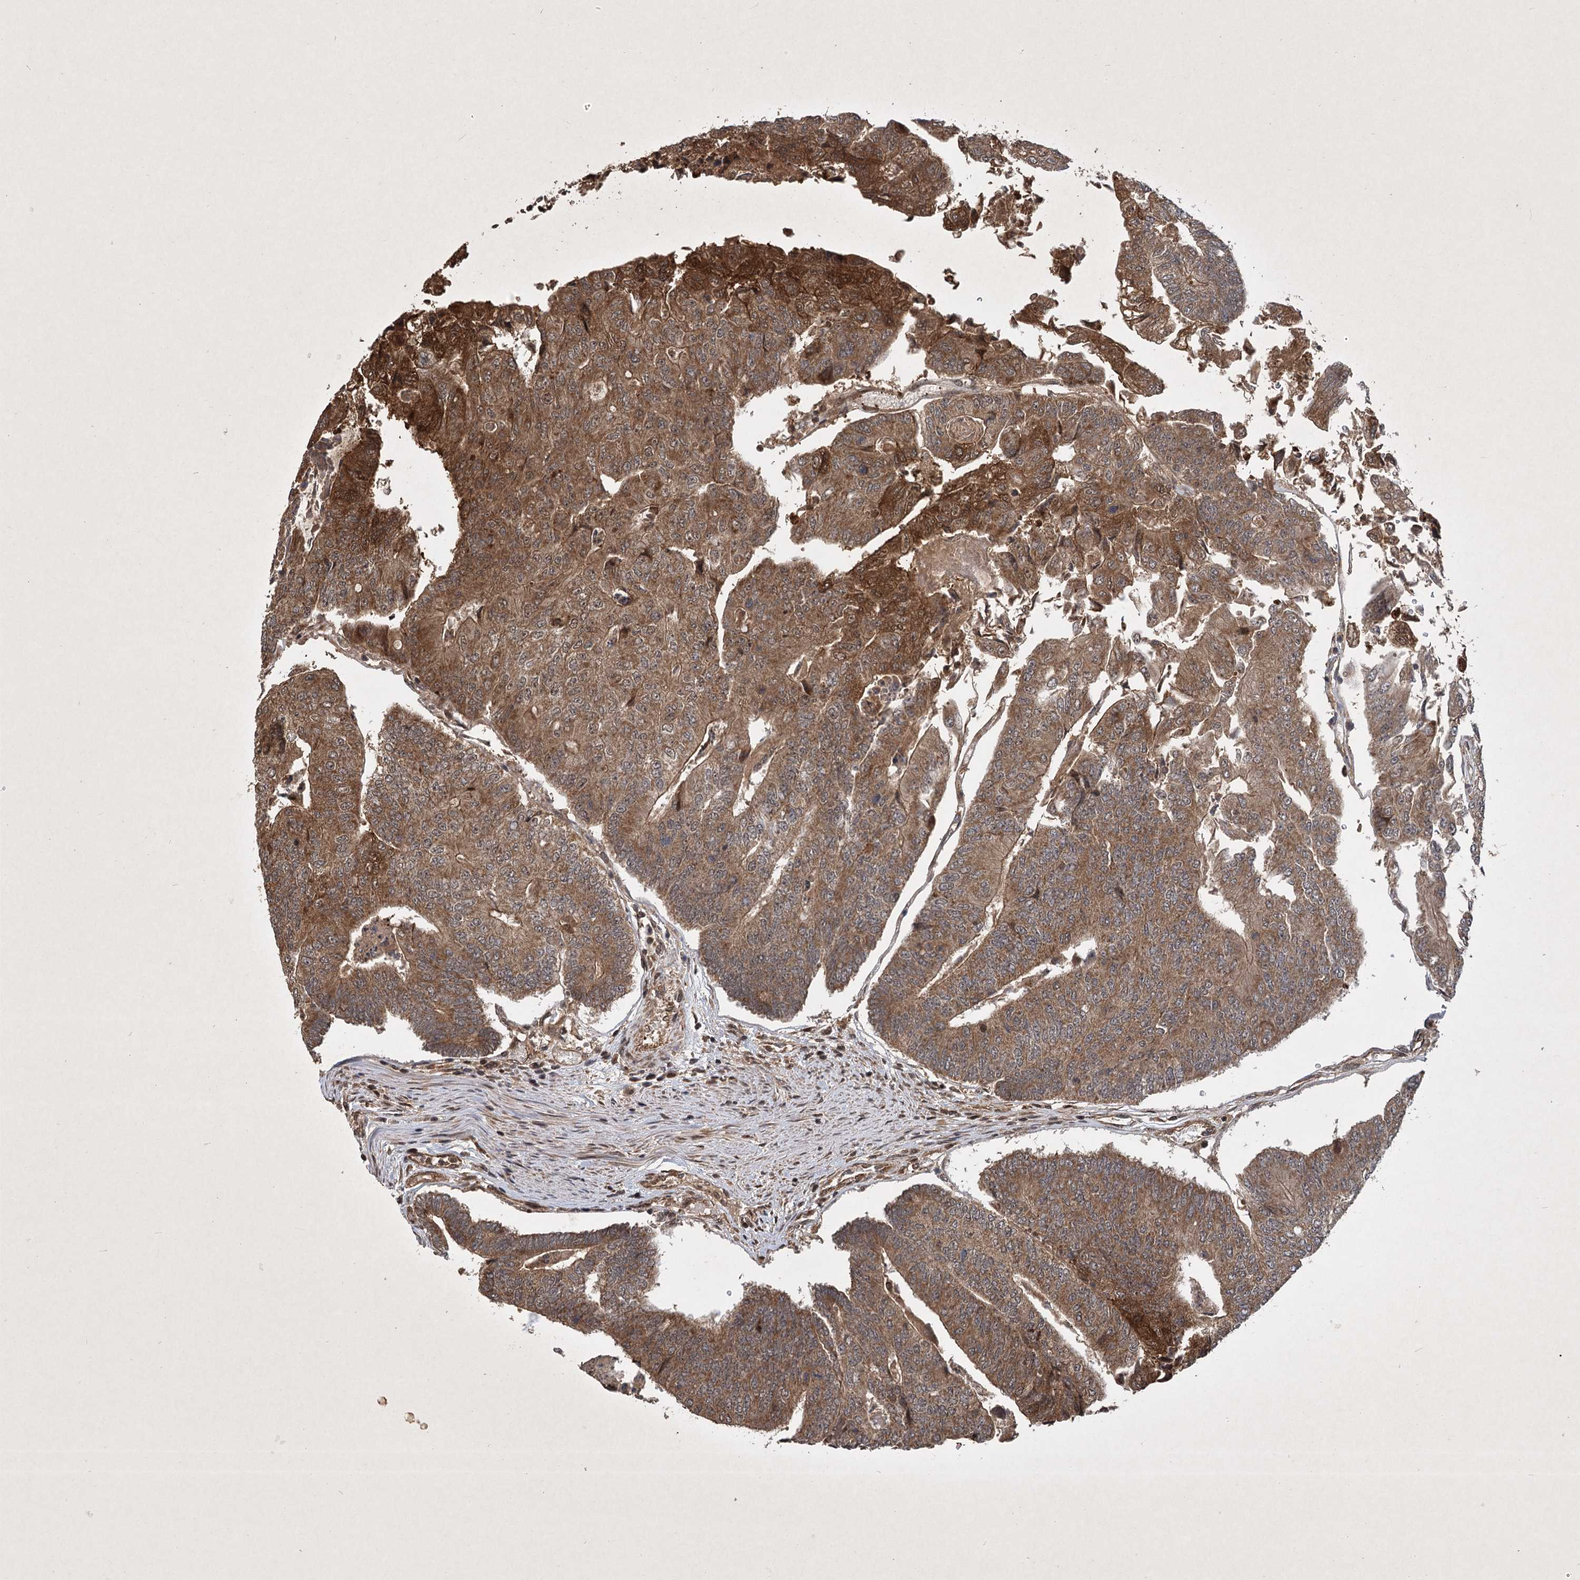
{"staining": {"intensity": "moderate", "quantity": ">75%", "location": "cytoplasmic/membranous"}, "tissue": "colorectal cancer", "cell_type": "Tumor cells", "image_type": "cancer", "snomed": [{"axis": "morphology", "description": "Adenocarcinoma, NOS"}, {"axis": "topography", "description": "Colon"}], "caption": "High-magnification brightfield microscopy of colorectal cancer stained with DAB (brown) and counterstained with hematoxylin (blue). tumor cells exhibit moderate cytoplasmic/membranous staining is identified in about>75% of cells.", "gene": "INSIG2", "patient": {"sex": "female", "age": 67}}